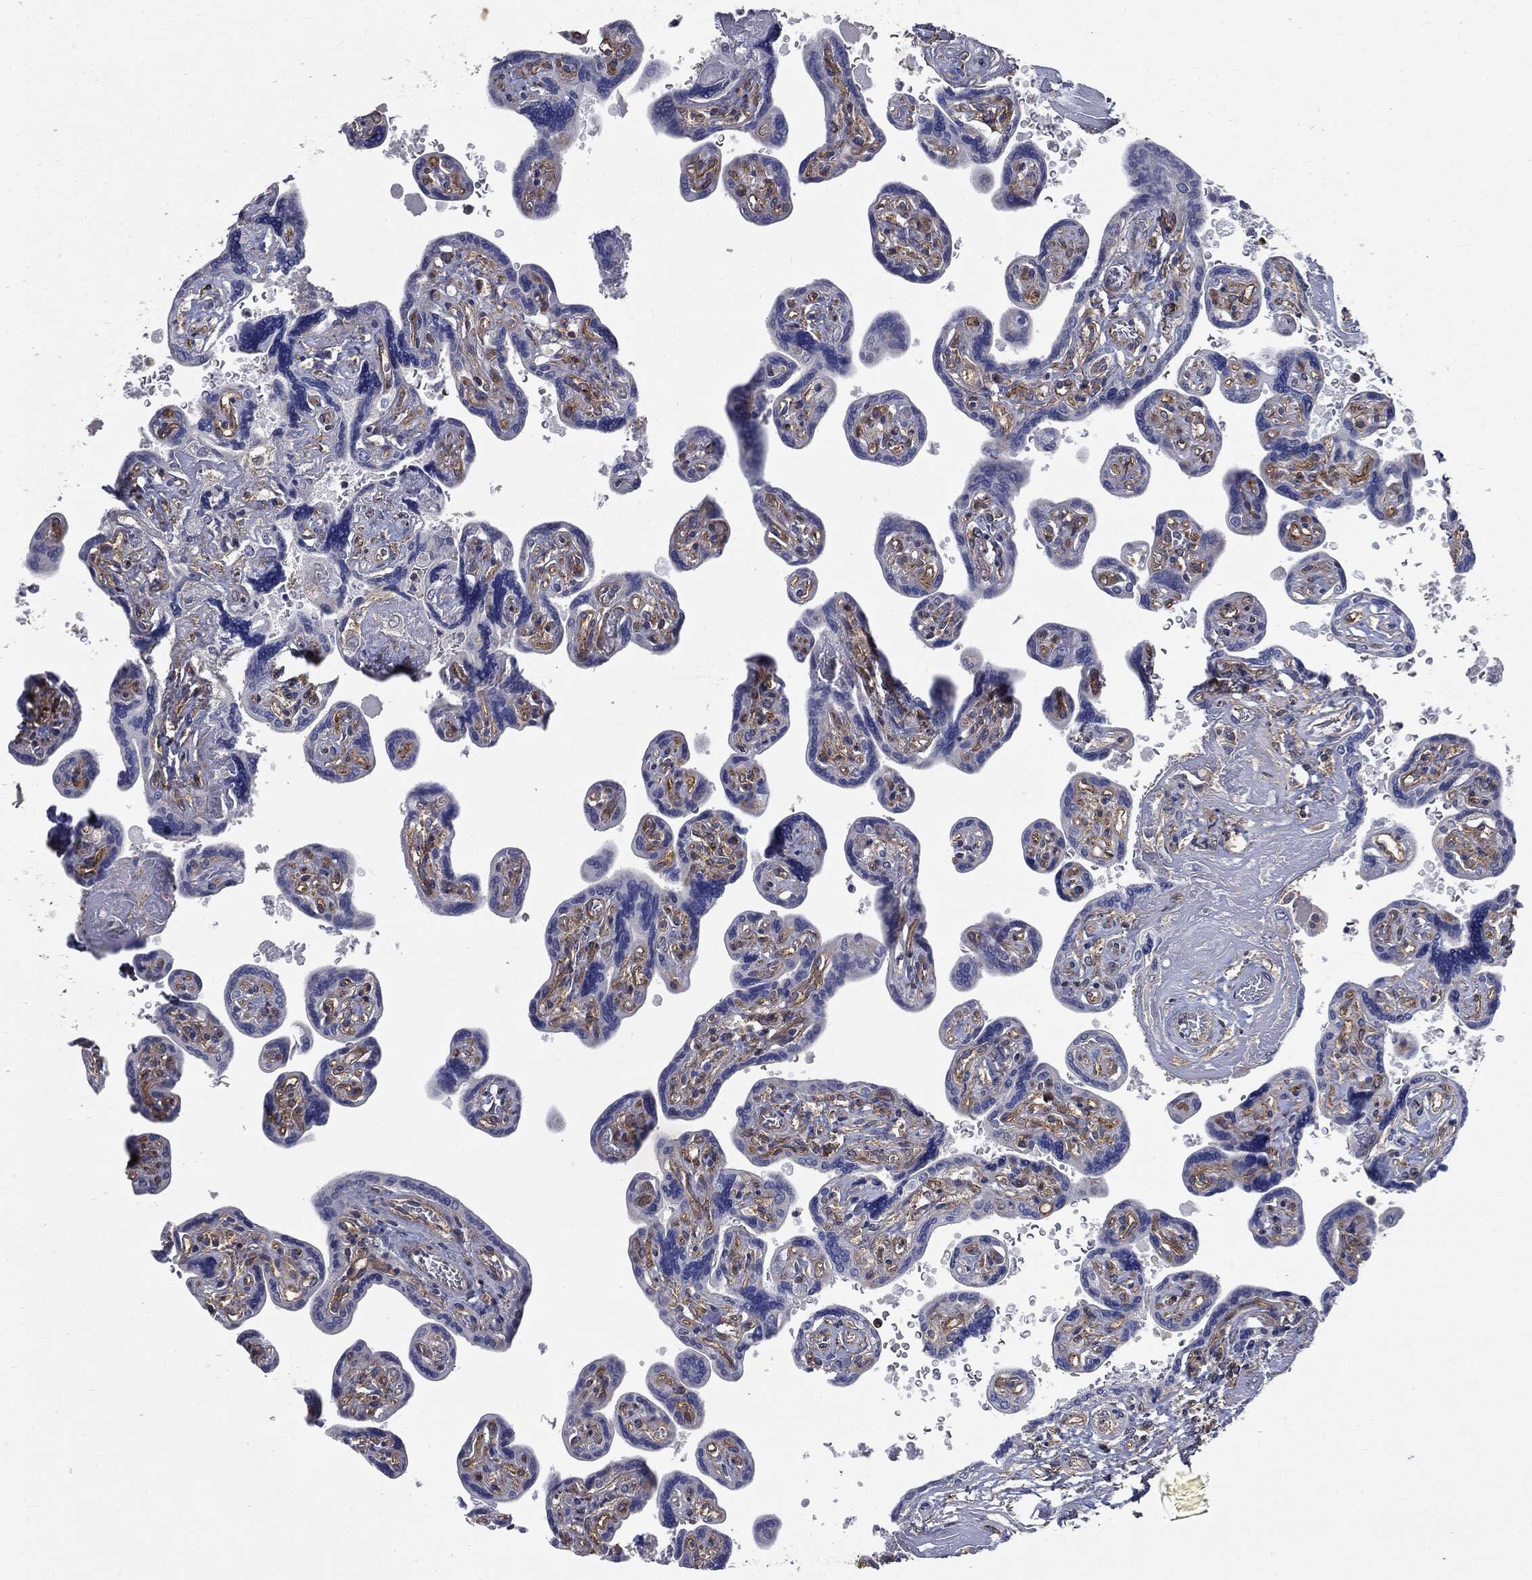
{"staining": {"intensity": "moderate", "quantity": ">75%", "location": "cytoplasmic/membranous,nuclear"}, "tissue": "placenta", "cell_type": "Decidual cells", "image_type": "normal", "snomed": [{"axis": "morphology", "description": "Normal tissue, NOS"}, {"axis": "topography", "description": "Placenta"}], "caption": "Immunohistochemistry (IHC) of benign placenta displays medium levels of moderate cytoplasmic/membranous,nuclear positivity in about >75% of decidual cells. (brown staining indicates protein expression, while blue staining denotes nuclei).", "gene": "EPS15L1", "patient": {"sex": "female", "age": 32}}